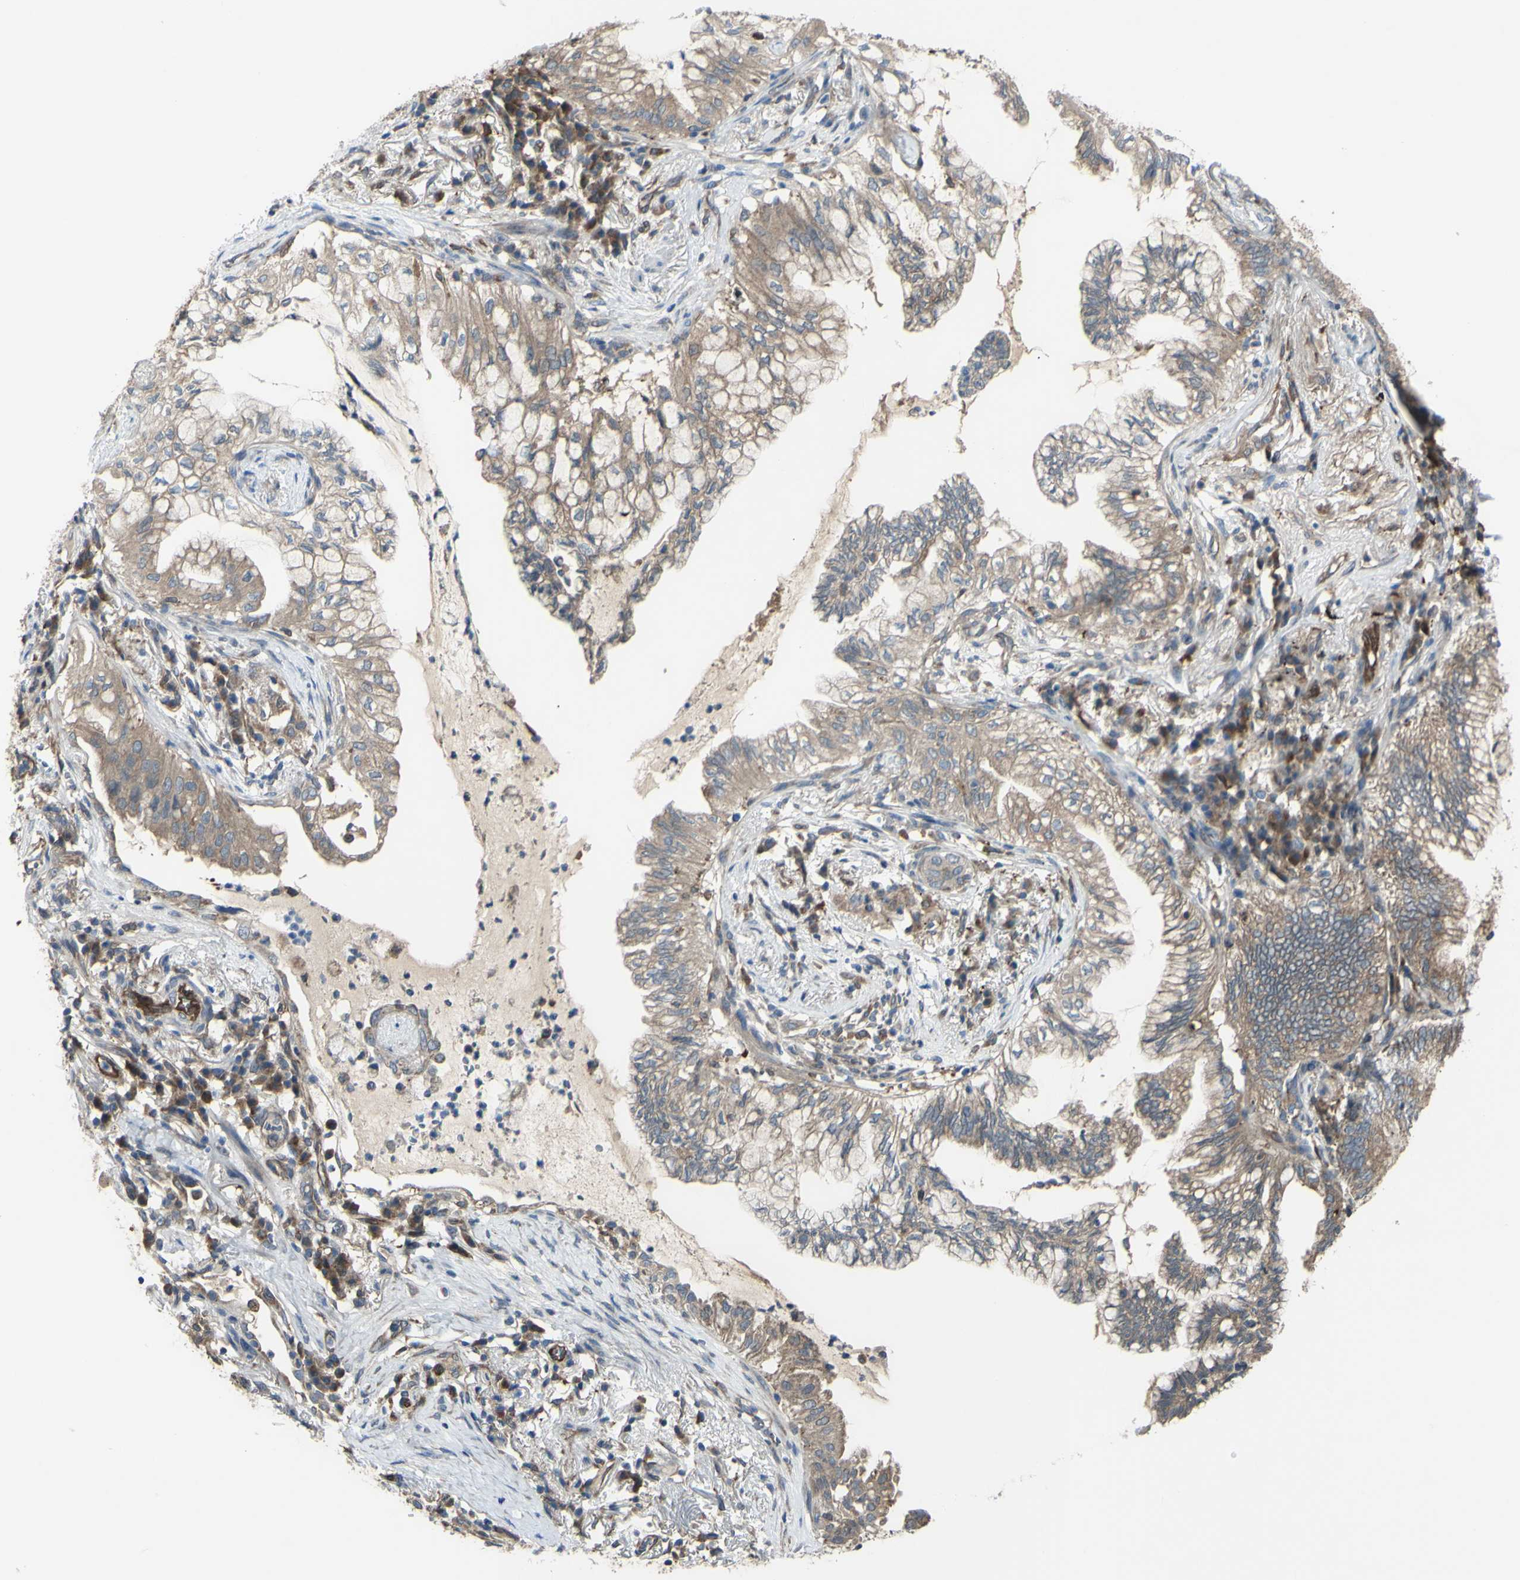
{"staining": {"intensity": "moderate", "quantity": "25%-75%", "location": "cytoplasmic/membranous"}, "tissue": "lung cancer", "cell_type": "Tumor cells", "image_type": "cancer", "snomed": [{"axis": "morphology", "description": "Adenocarcinoma, NOS"}, {"axis": "topography", "description": "Lung"}], "caption": "Human lung adenocarcinoma stained with a protein marker shows moderate staining in tumor cells.", "gene": "IGSF9B", "patient": {"sex": "female", "age": 70}}